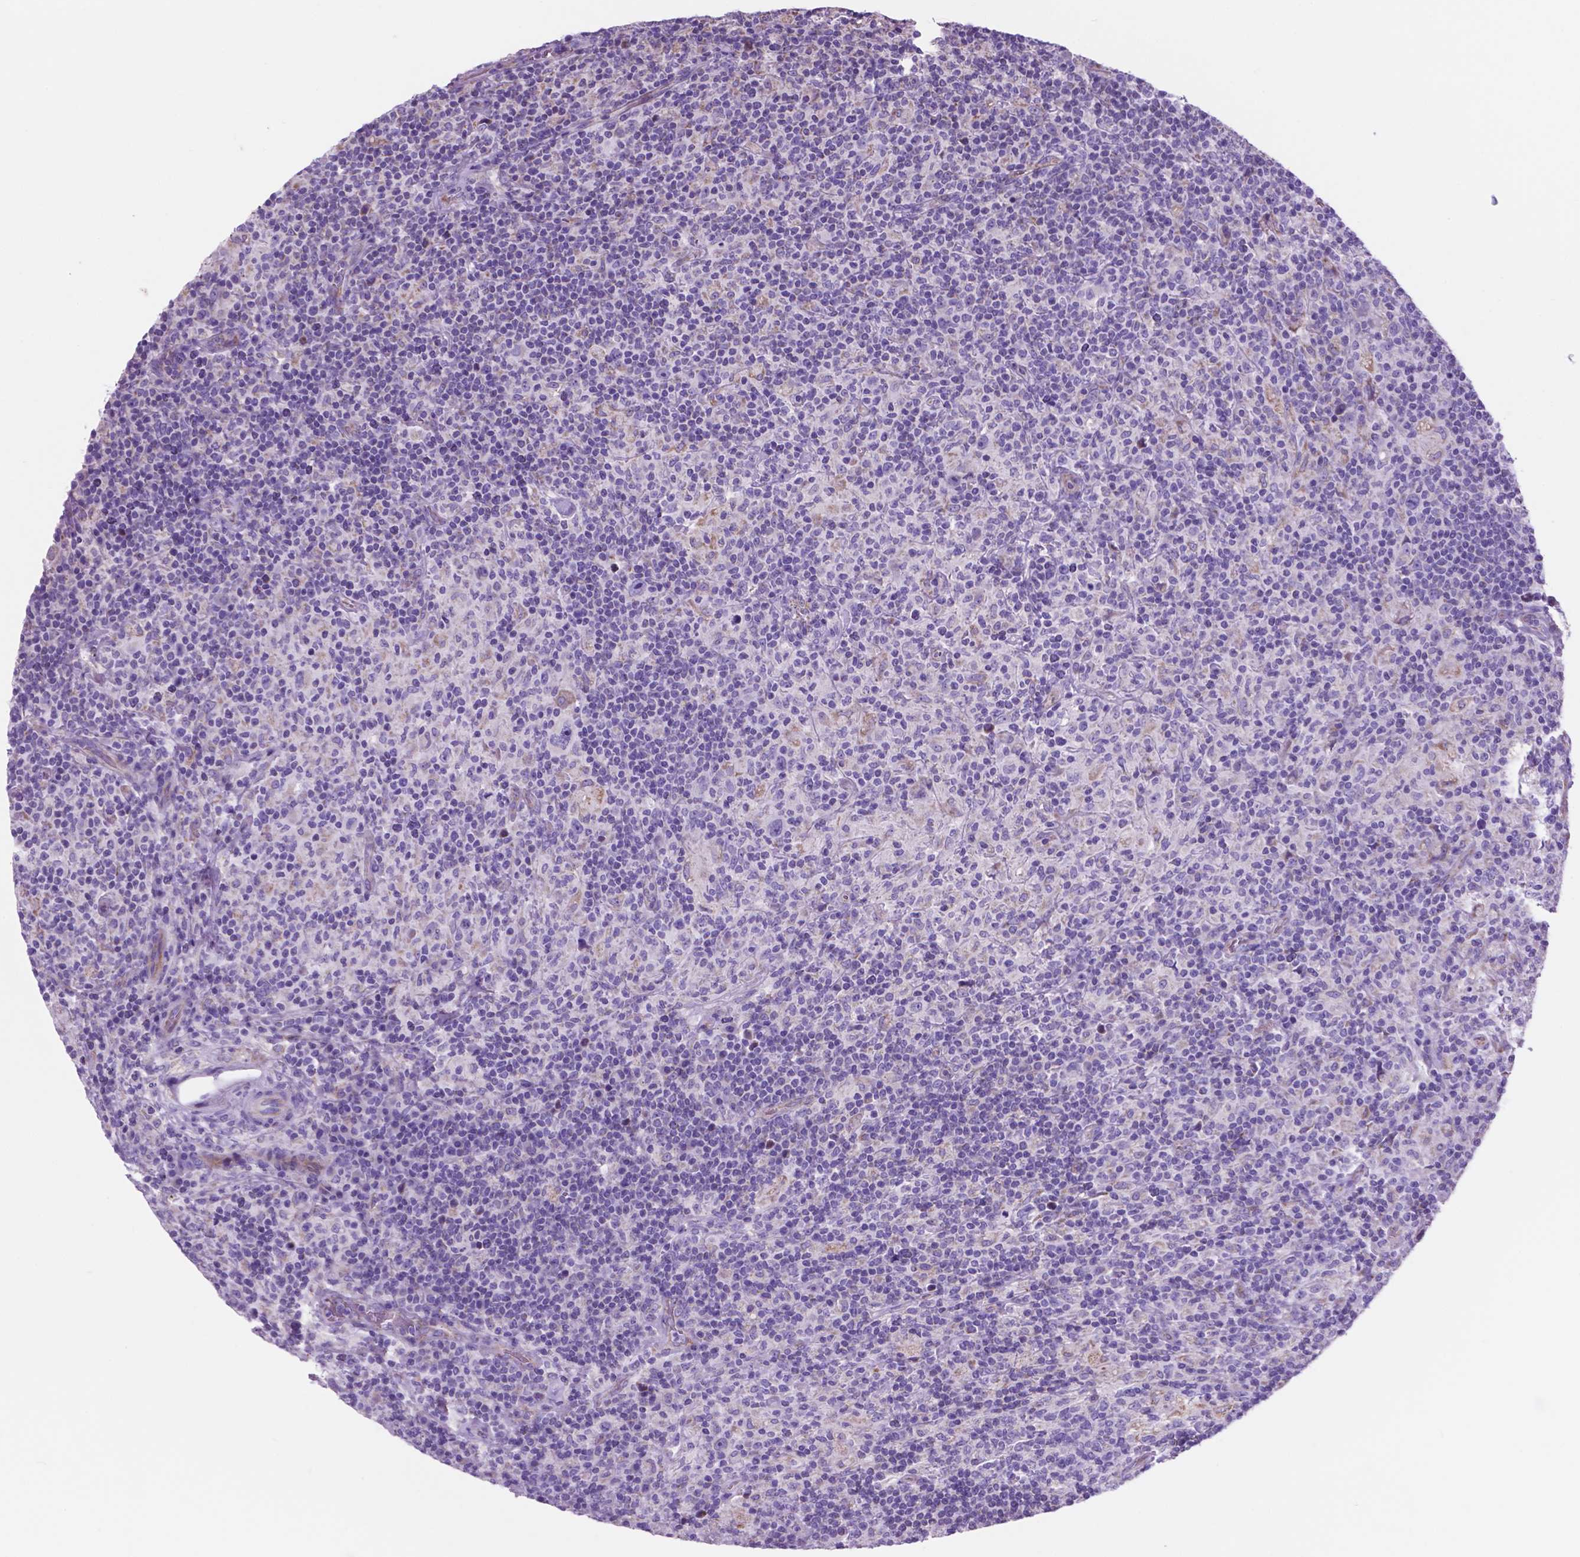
{"staining": {"intensity": "negative", "quantity": "none", "location": "none"}, "tissue": "lymphoma", "cell_type": "Tumor cells", "image_type": "cancer", "snomed": [{"axis": "morphology", "description": "Hodgkin's disease, NOS"}, {"axis": "topography", "description": "Lymph node"}], "caption": "High magnification brightfield microscopy of Hodgkin's disease stained with DAB (brown) and counterstained with hematoxylin (blue): tumor cells show no significant expression.", "gene": "TMEM121B", "patient": {"sex": "male", "age": 70}}